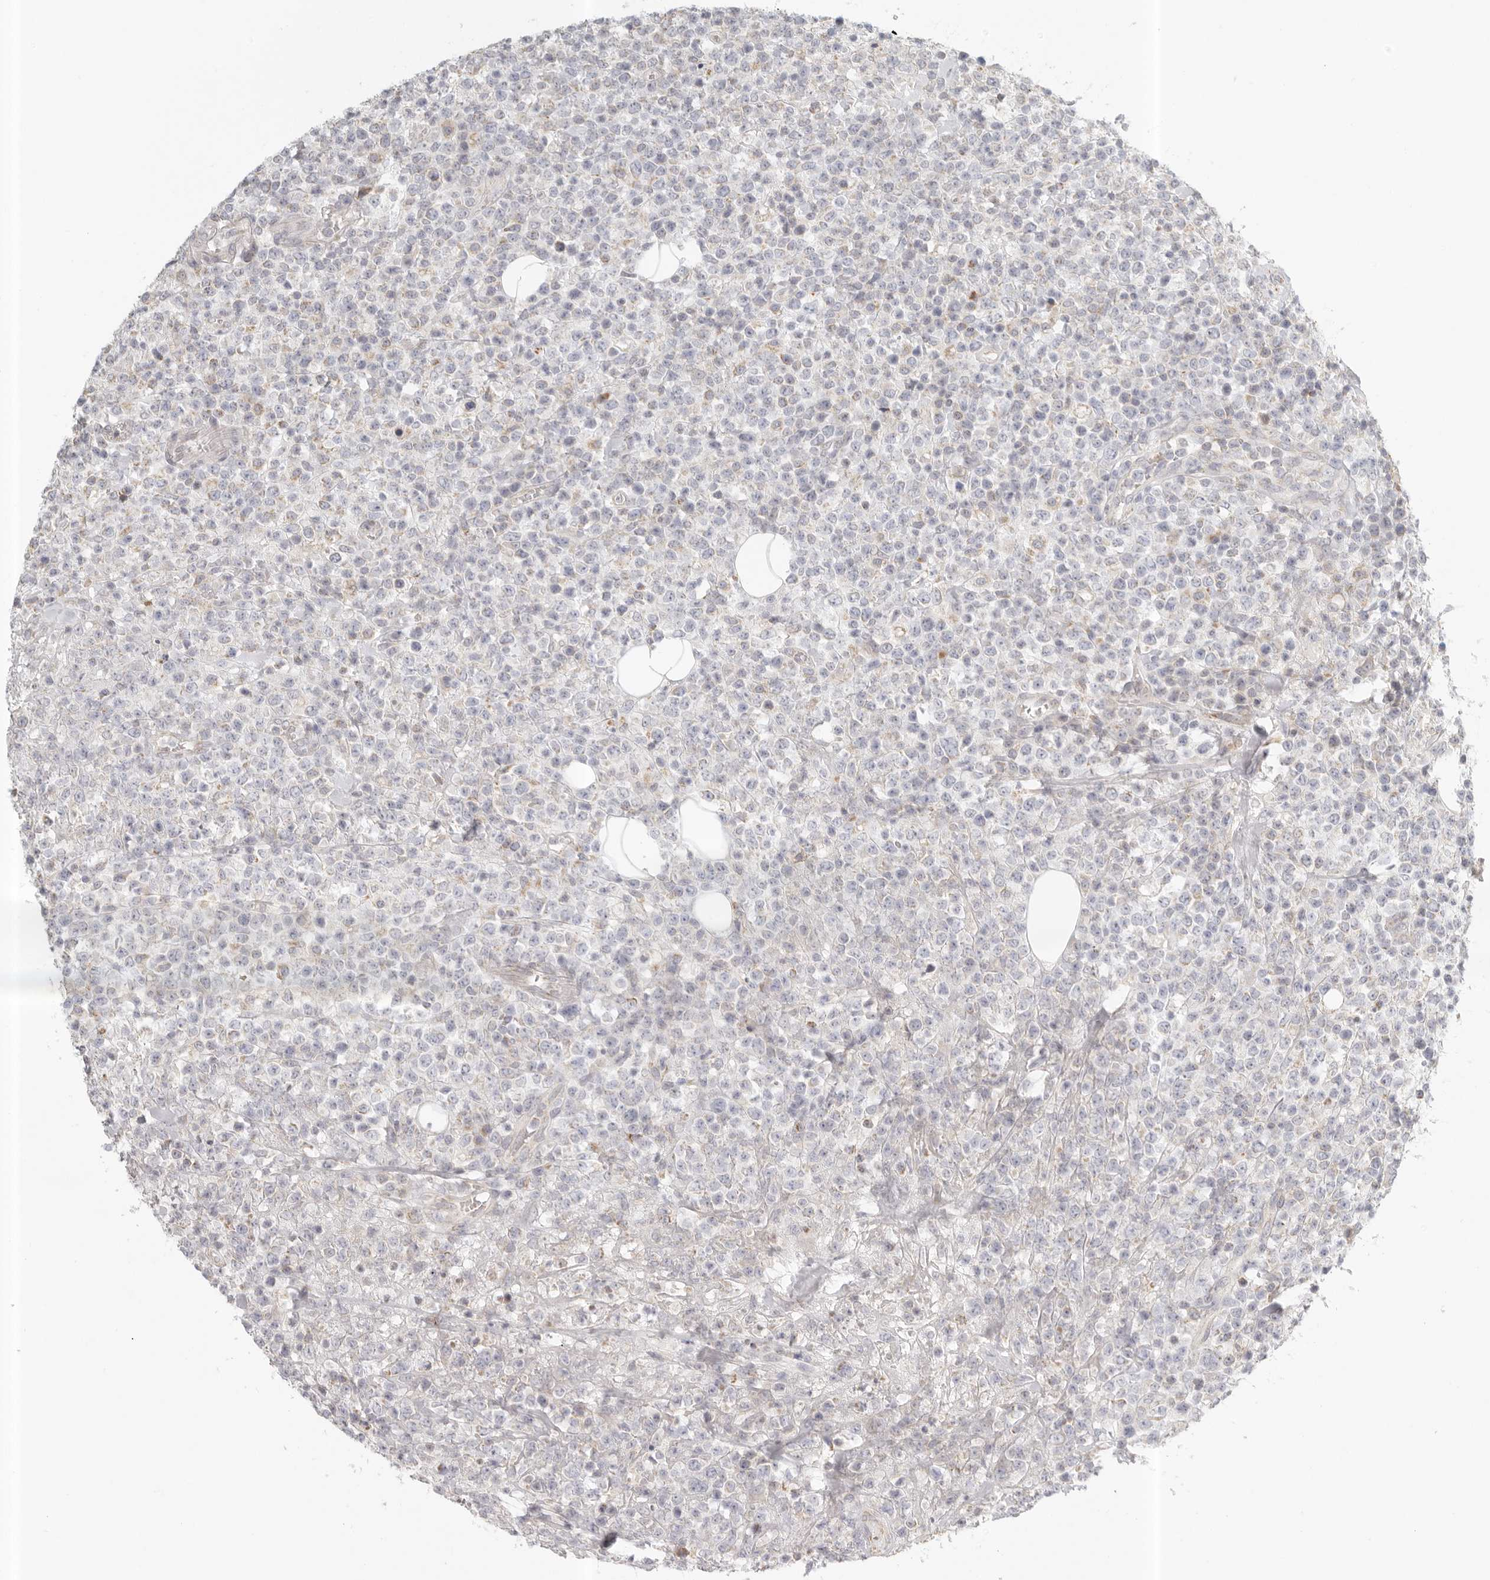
{"staining": {"intensity": "moderate", "quantity": "<25%", "location": "cytoplasmic/membranous"}, "tissue": "lymphoma", "cell_type": "Tumor cells", "image_type": "cancer", "snomed": [{"axis": "morphology", "description": "Malignant lymphoma, non-Hodgkin's type, High grade"}, {"axis": "topography", "description": "Colon"}], "caption": "The immunohistochemical stain labels moderate cytoplasmic/membranous expression in tumor cells of lymphoma tissue.", "gene": "KDF1", "patient": {"sex": "female", "age": 53}}